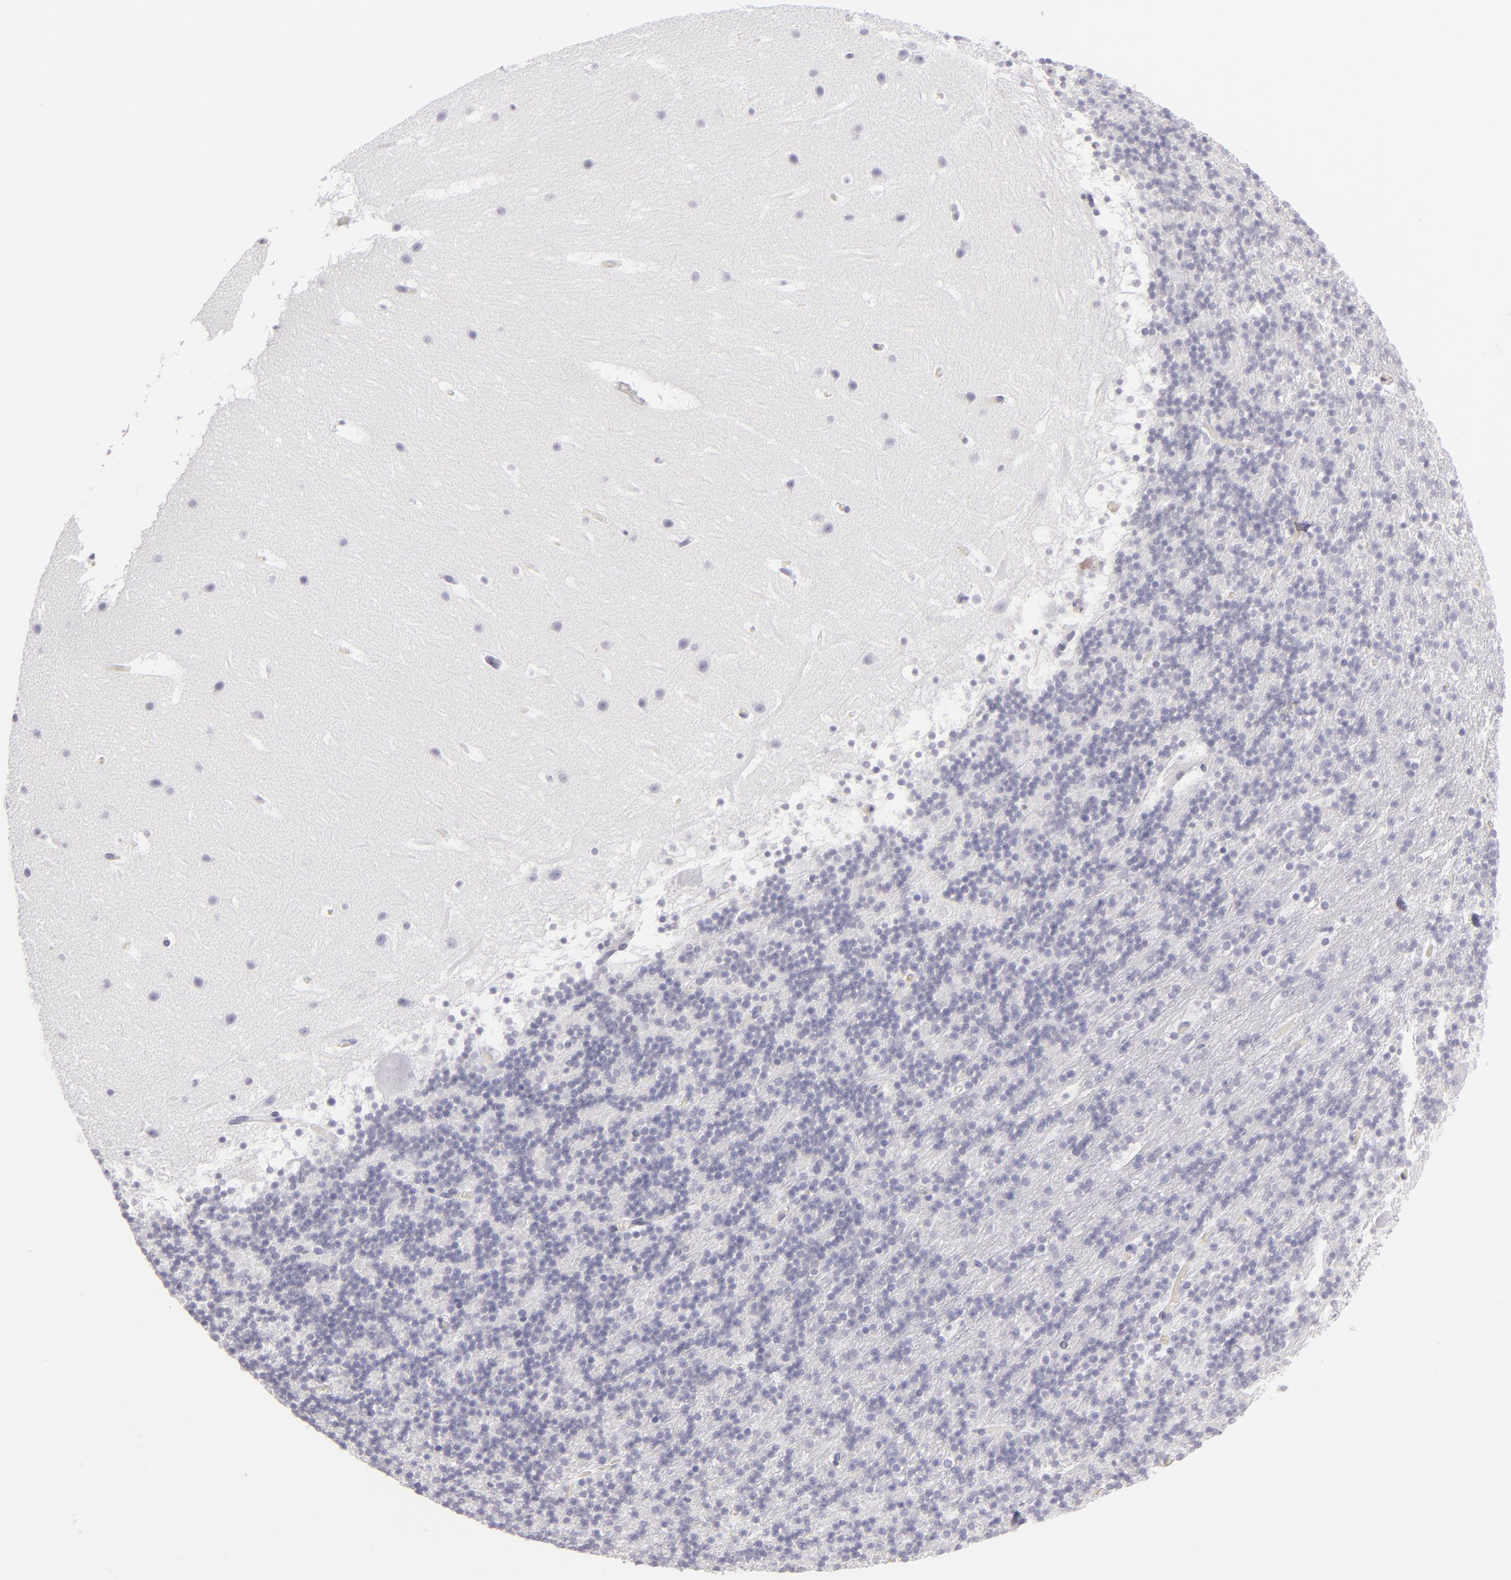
{"staining": {"intensity": "negative", "quantity": "none", "location": "none"}, "tissue": "cerebellum", "cell_type": "Cells in granular layer", "image_type": "normal", "snomed": [{"axis": "morphology", "description": "Normal tissue, NOS"}, {"axis": "topography", "description": "Cerebellum"}], "caption": "IHC photomicrograph of unremarkable cerebellum: human cerebellum stained with DAB (3,3'-diaminobenzidine) demonstrates no significant protein expression in cells in granular layer. Brightfield microscopy of IHC stained with DAB (brown) and hematoxylin (blue), captured at high magnification.", "gene": "VIL1", "patient": {"sex": "male", "age": 45}}